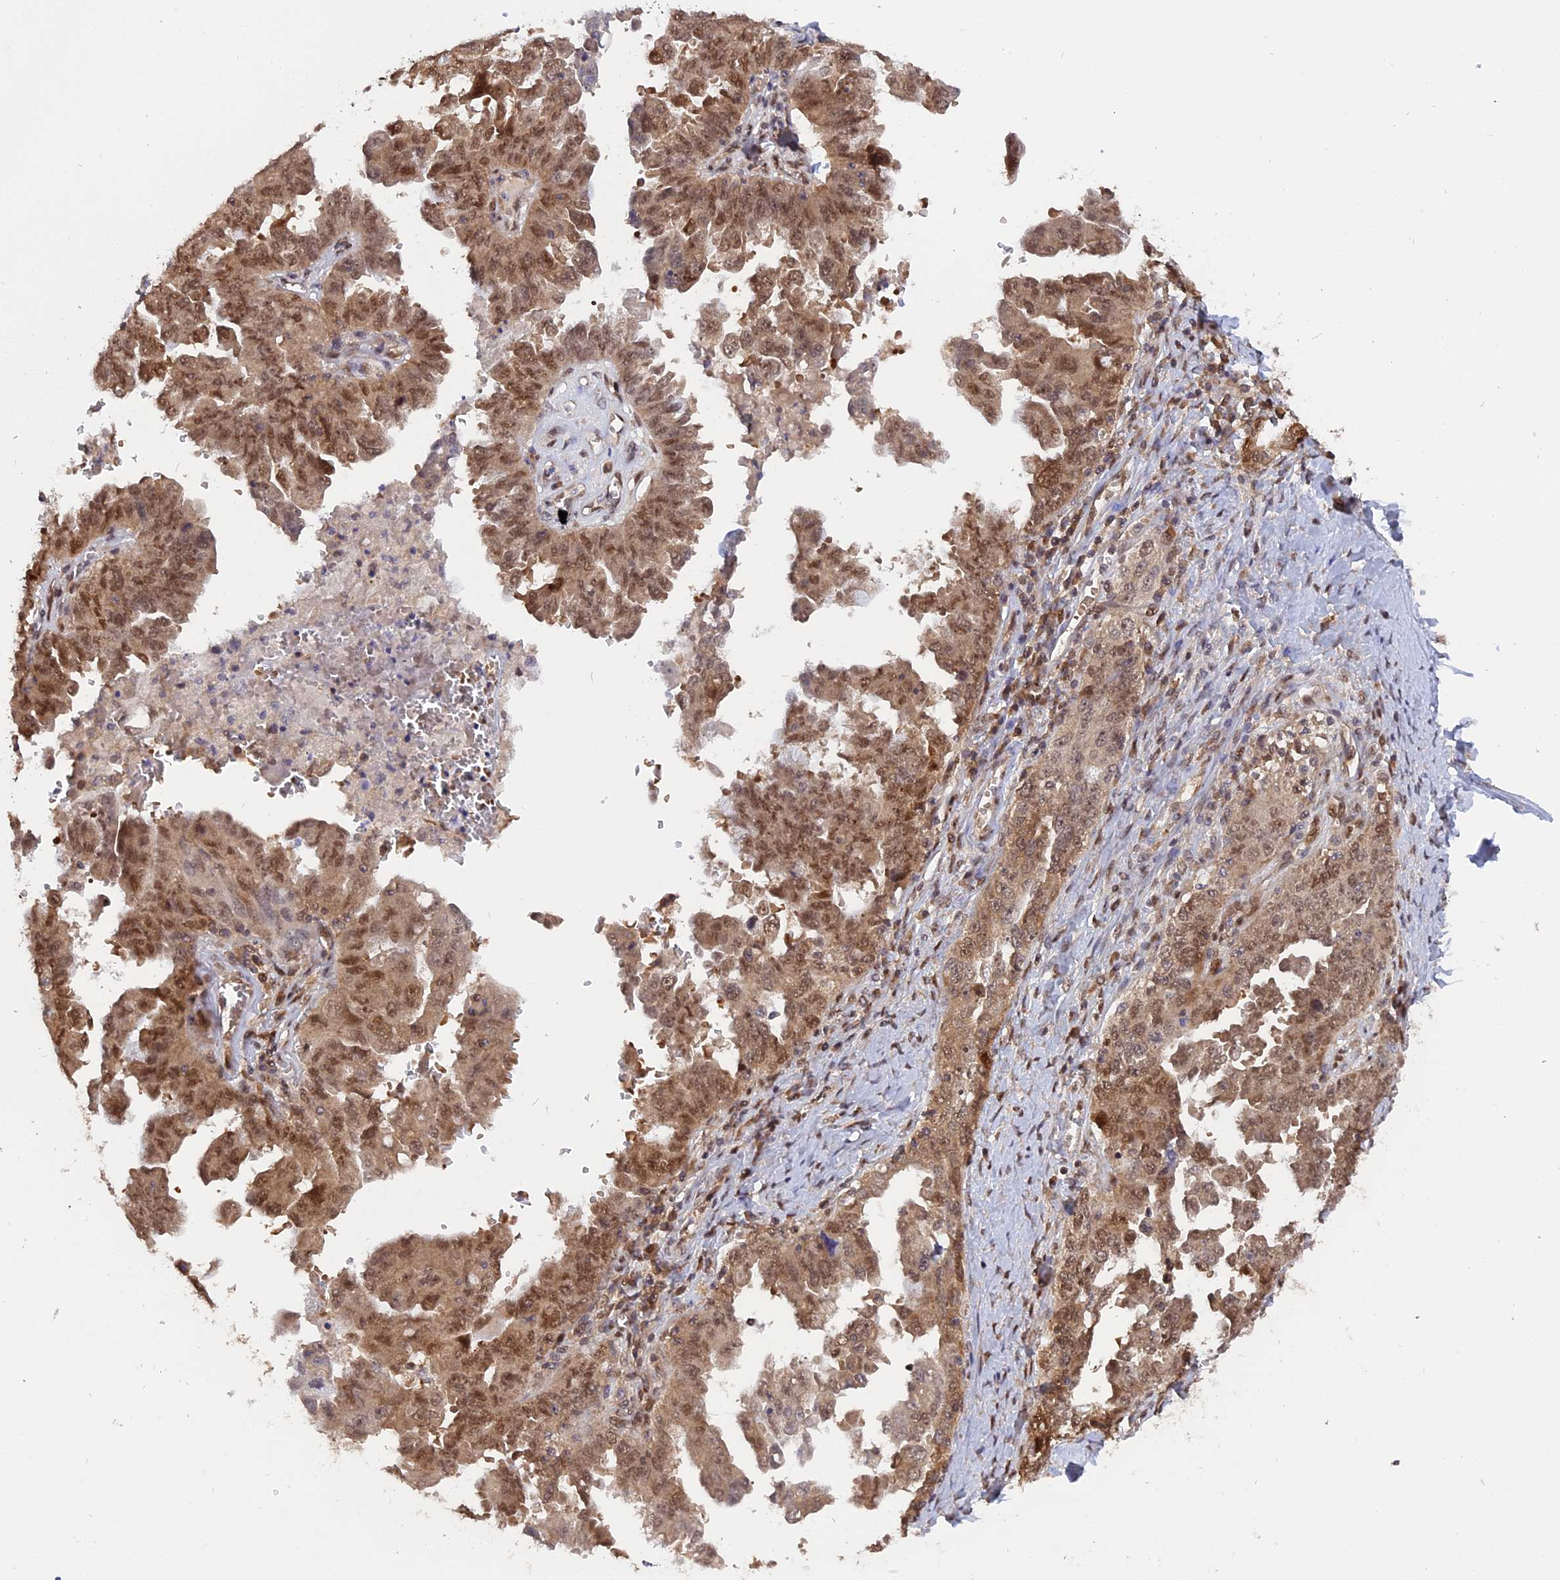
{"staining": {"intensity": "moderate", "quantity": ">75%", "location": "cytoplasmic/membranous,nuclear"}, "tissue": "ovarian cancer", "cell_type": "Tumor cells", "image_type": "cancer", "snomed": [{"axis": "morphology", "description": "Carcinoma, endometroid"}, {"axis": "topography", "description": "Ovary"}], "caption": "This is a photomicrograph of immunohistochemistry staining of ovarian cancer, which shows moderate staining in the cytoplasmic/membranous and nuclear of tumor cells.", "gene": "ZNF428", "patient": {"sex": "female", "age": 62}}